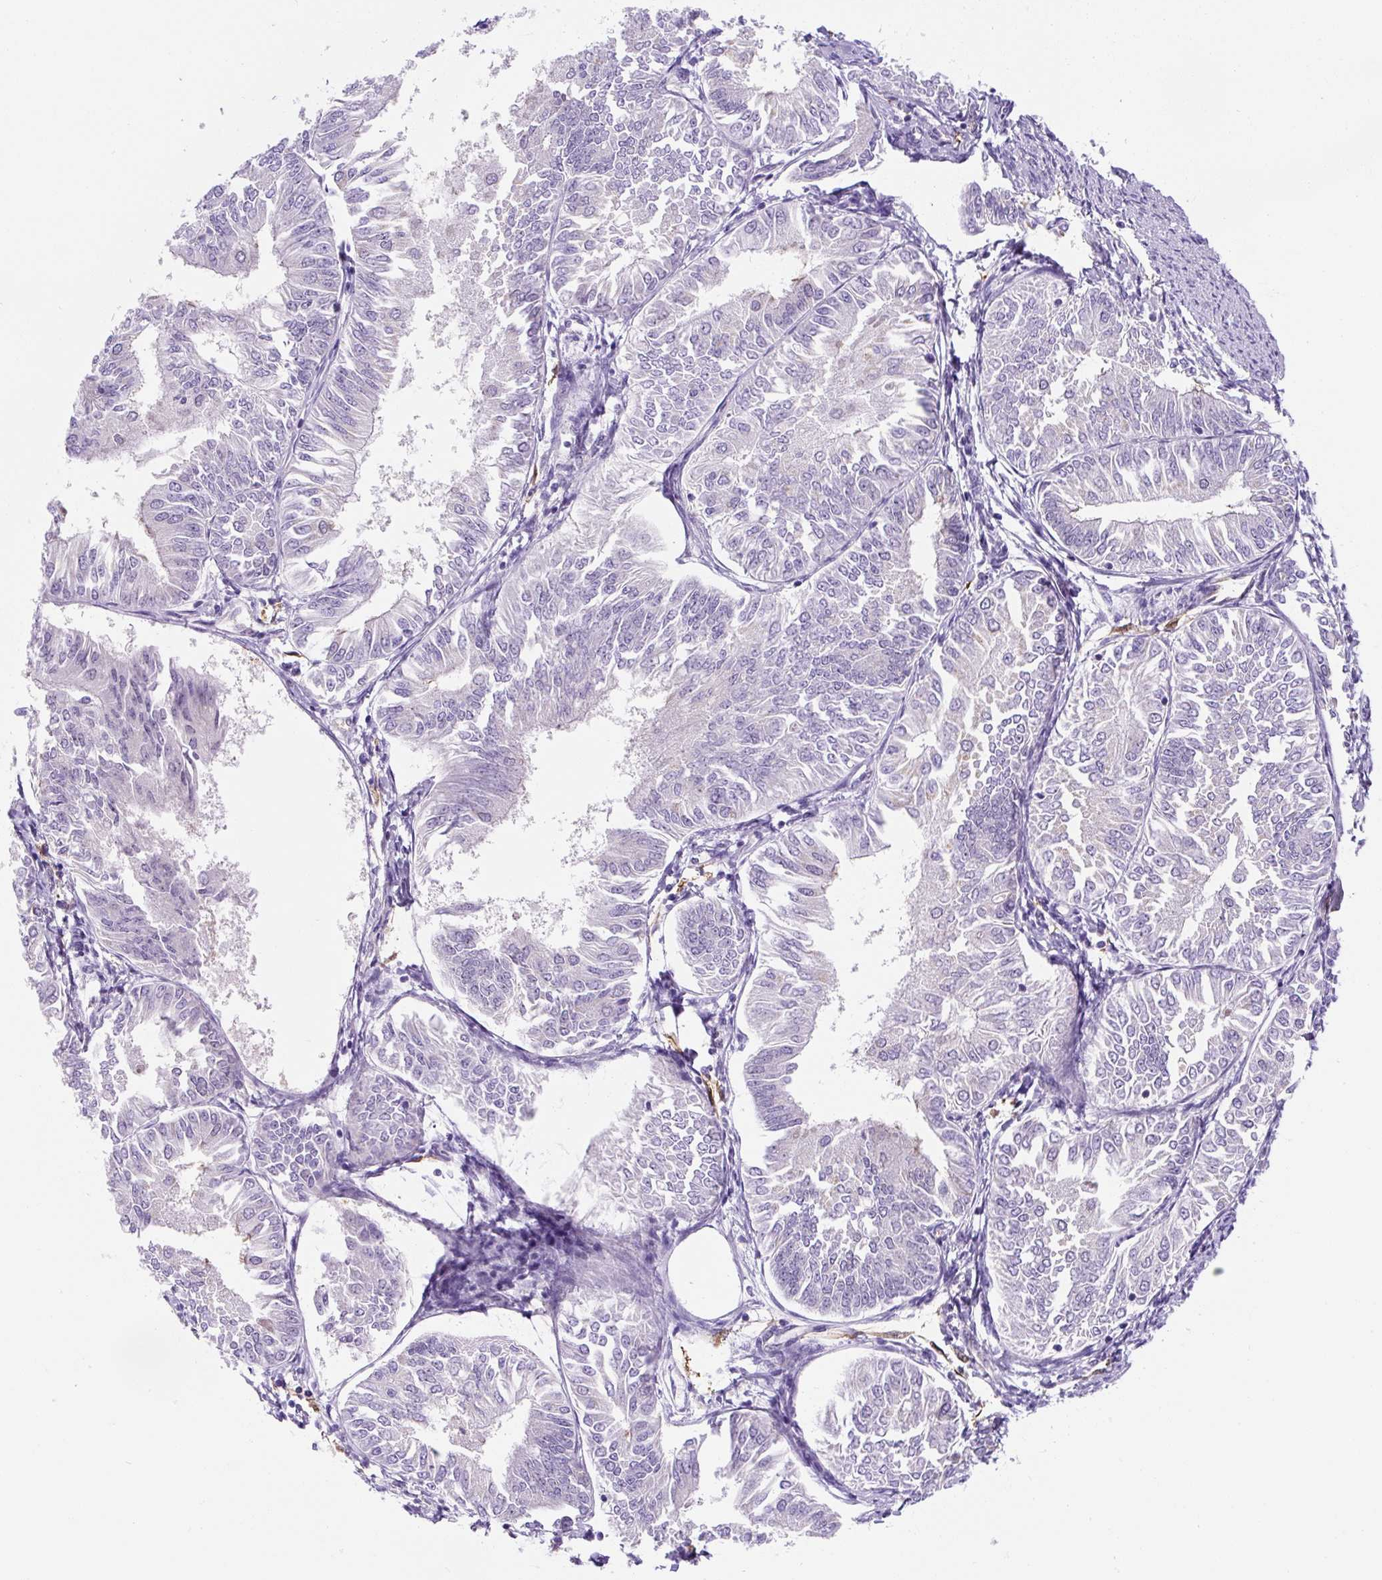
{"staining": {"intensity": "negative", "quantity": "none", "location": "none"}, "tissue": "endometrial cancer", "cell_type": "Tumor cells", "image_type": "cancer", "snomed": [{"axis": "morphology", "description": "Adenocarcinoma, NOS"}, {"axis": "topography", "description": "Endometrium"}], "caption": "Protein analysis of adenocarcinoma (endometrial) exhibits no significant positivity in tumor cells.", "gene": "ASB4", "patient": {"sex": "female", "age": 58}}